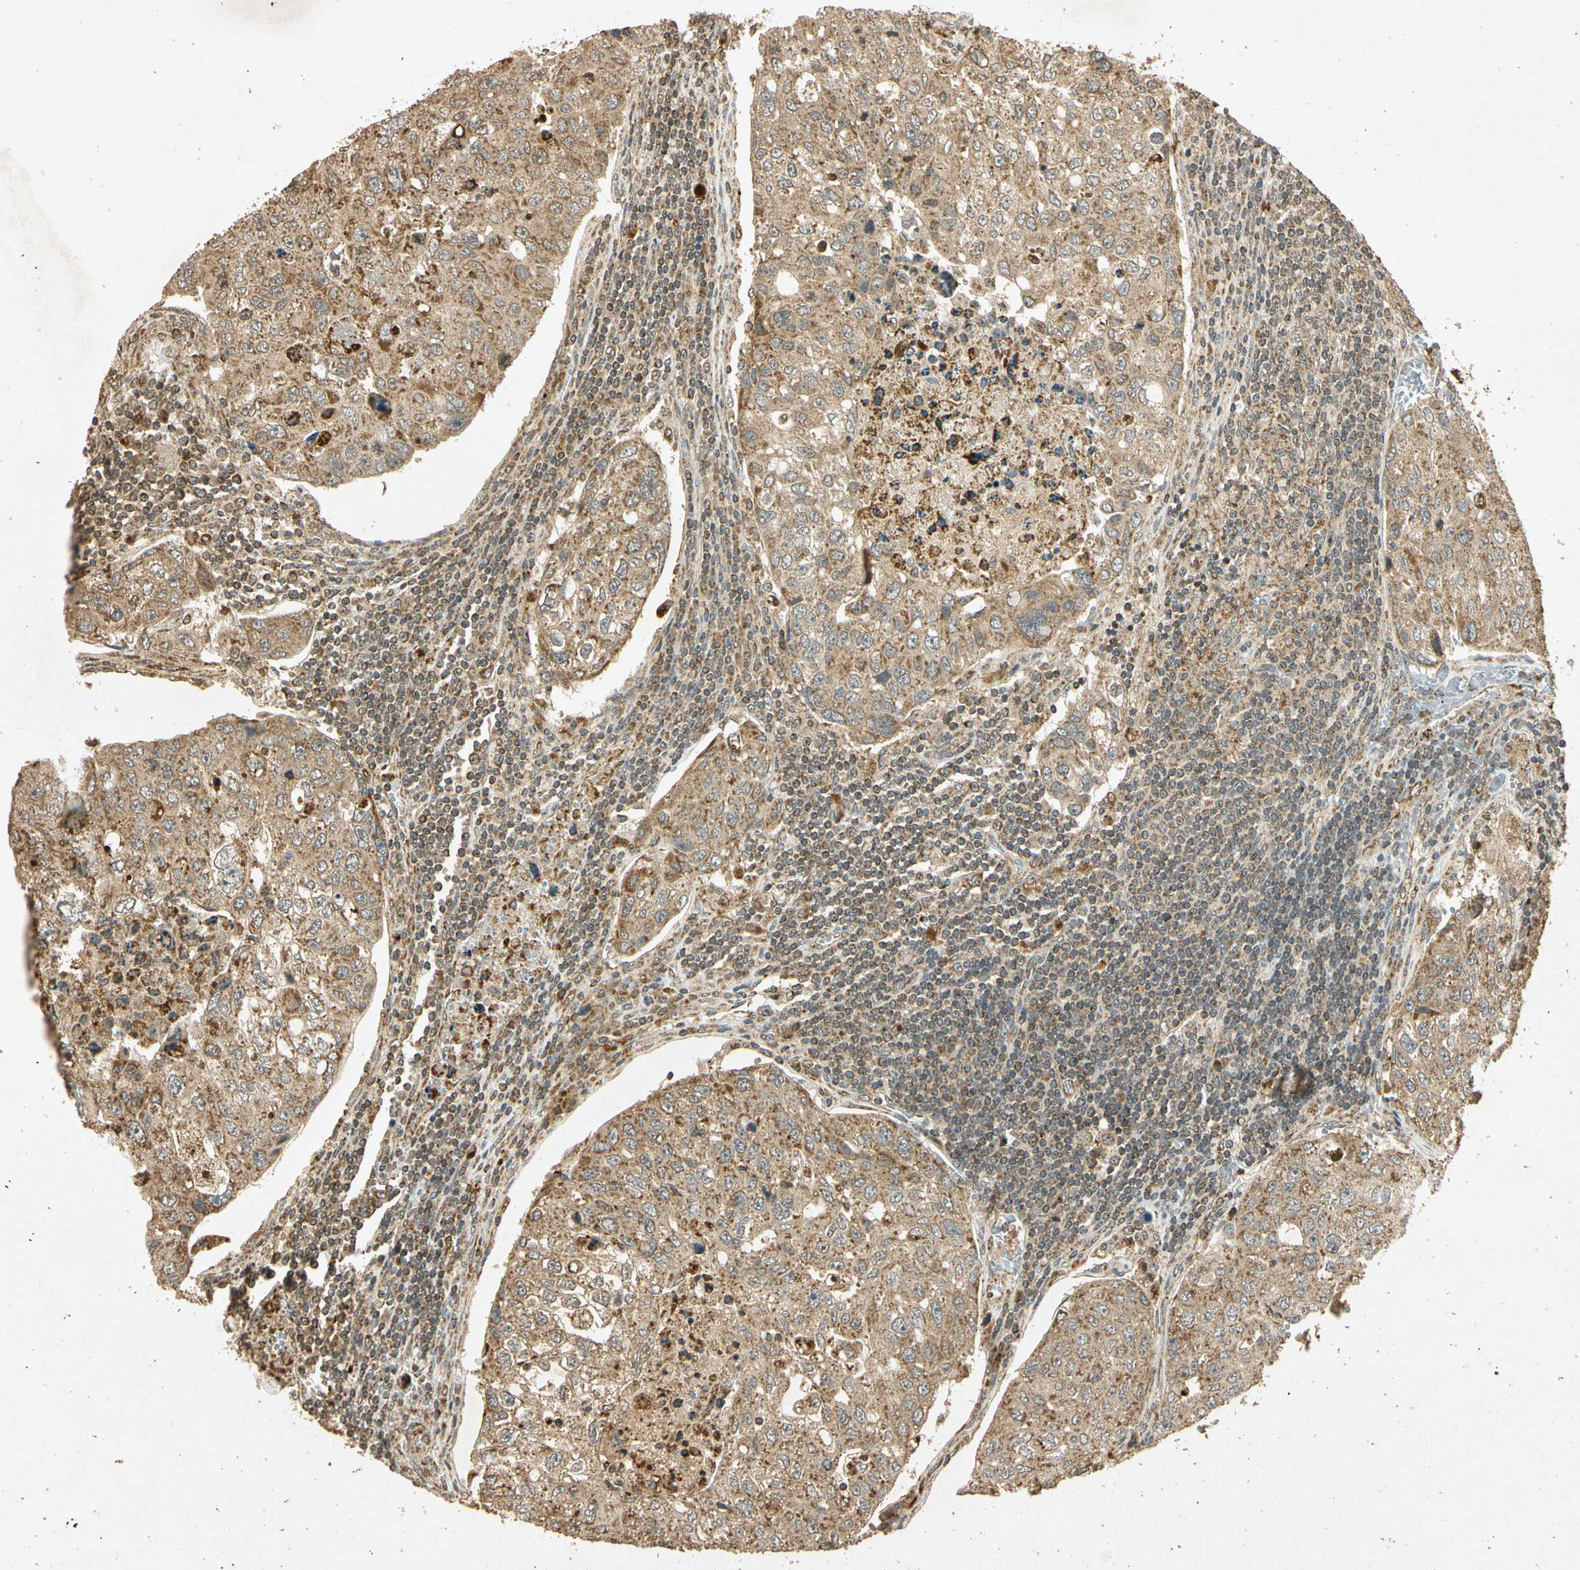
{"staining": {"intensity": "moderate", "quantity": ">75%", "location": "cytoplasmic/membranous"}, "tissue": "urothelial cancer", "cell_type": "Tumor cells", "image_type": "cancer", "snomed": [{"axis": "morphology", "description": "Urothelial carcinoma, High grade"}, {"axis": "topography", "description": "Lymph node"}, {"axis": "topography", "description": "Urinary bladder"}], "caption": "Urothelial cancer stained with a brown dye exhibits moderate cytoplasmic/membranous positive expression in about >75% of tumor cells.", "gene": "PRDX3", "patient": {"sex": "male", "age": 51}}